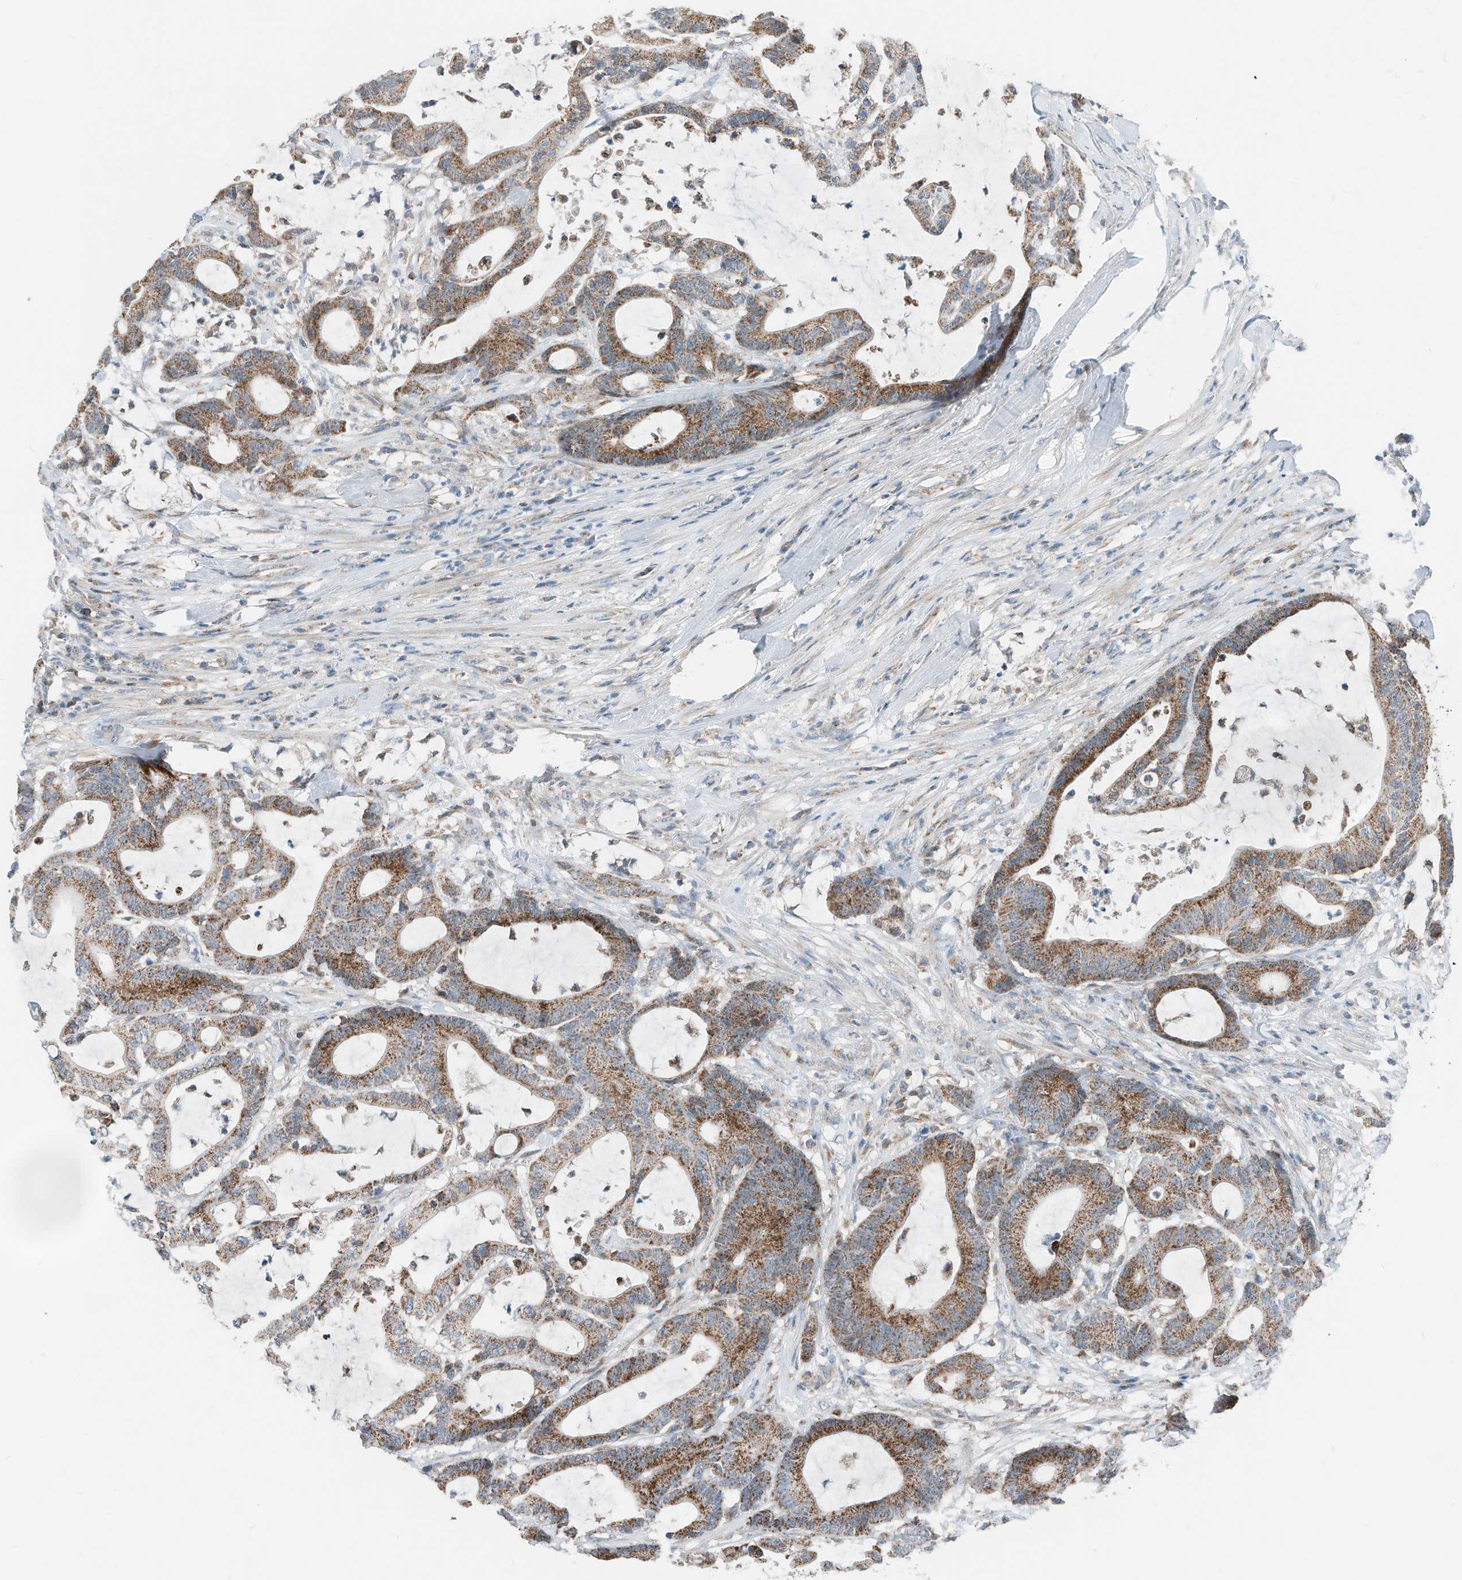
{"staining": {"intensity": "moderate", "quantity": ">75%", "location": "cytoplasmic/membranous"}, "tissue": "colorectal cancer", "cell_type": "Tumor cells", "image_type": "cancer", "snomed": [{"axis": "morphology", "description": "Adenocarcinoma, NOS"}, {"axis": "topography", "description": "Colon"}], "caption": "The micrograph displays immunohistochemical staining of adenocarcinoma (colorectal). There is moderate cytoplasmic/membranous staining is present in about >75% of tumor cells.", "gene": "RMND1", "patient": {"sex": "female", "age": 84}}